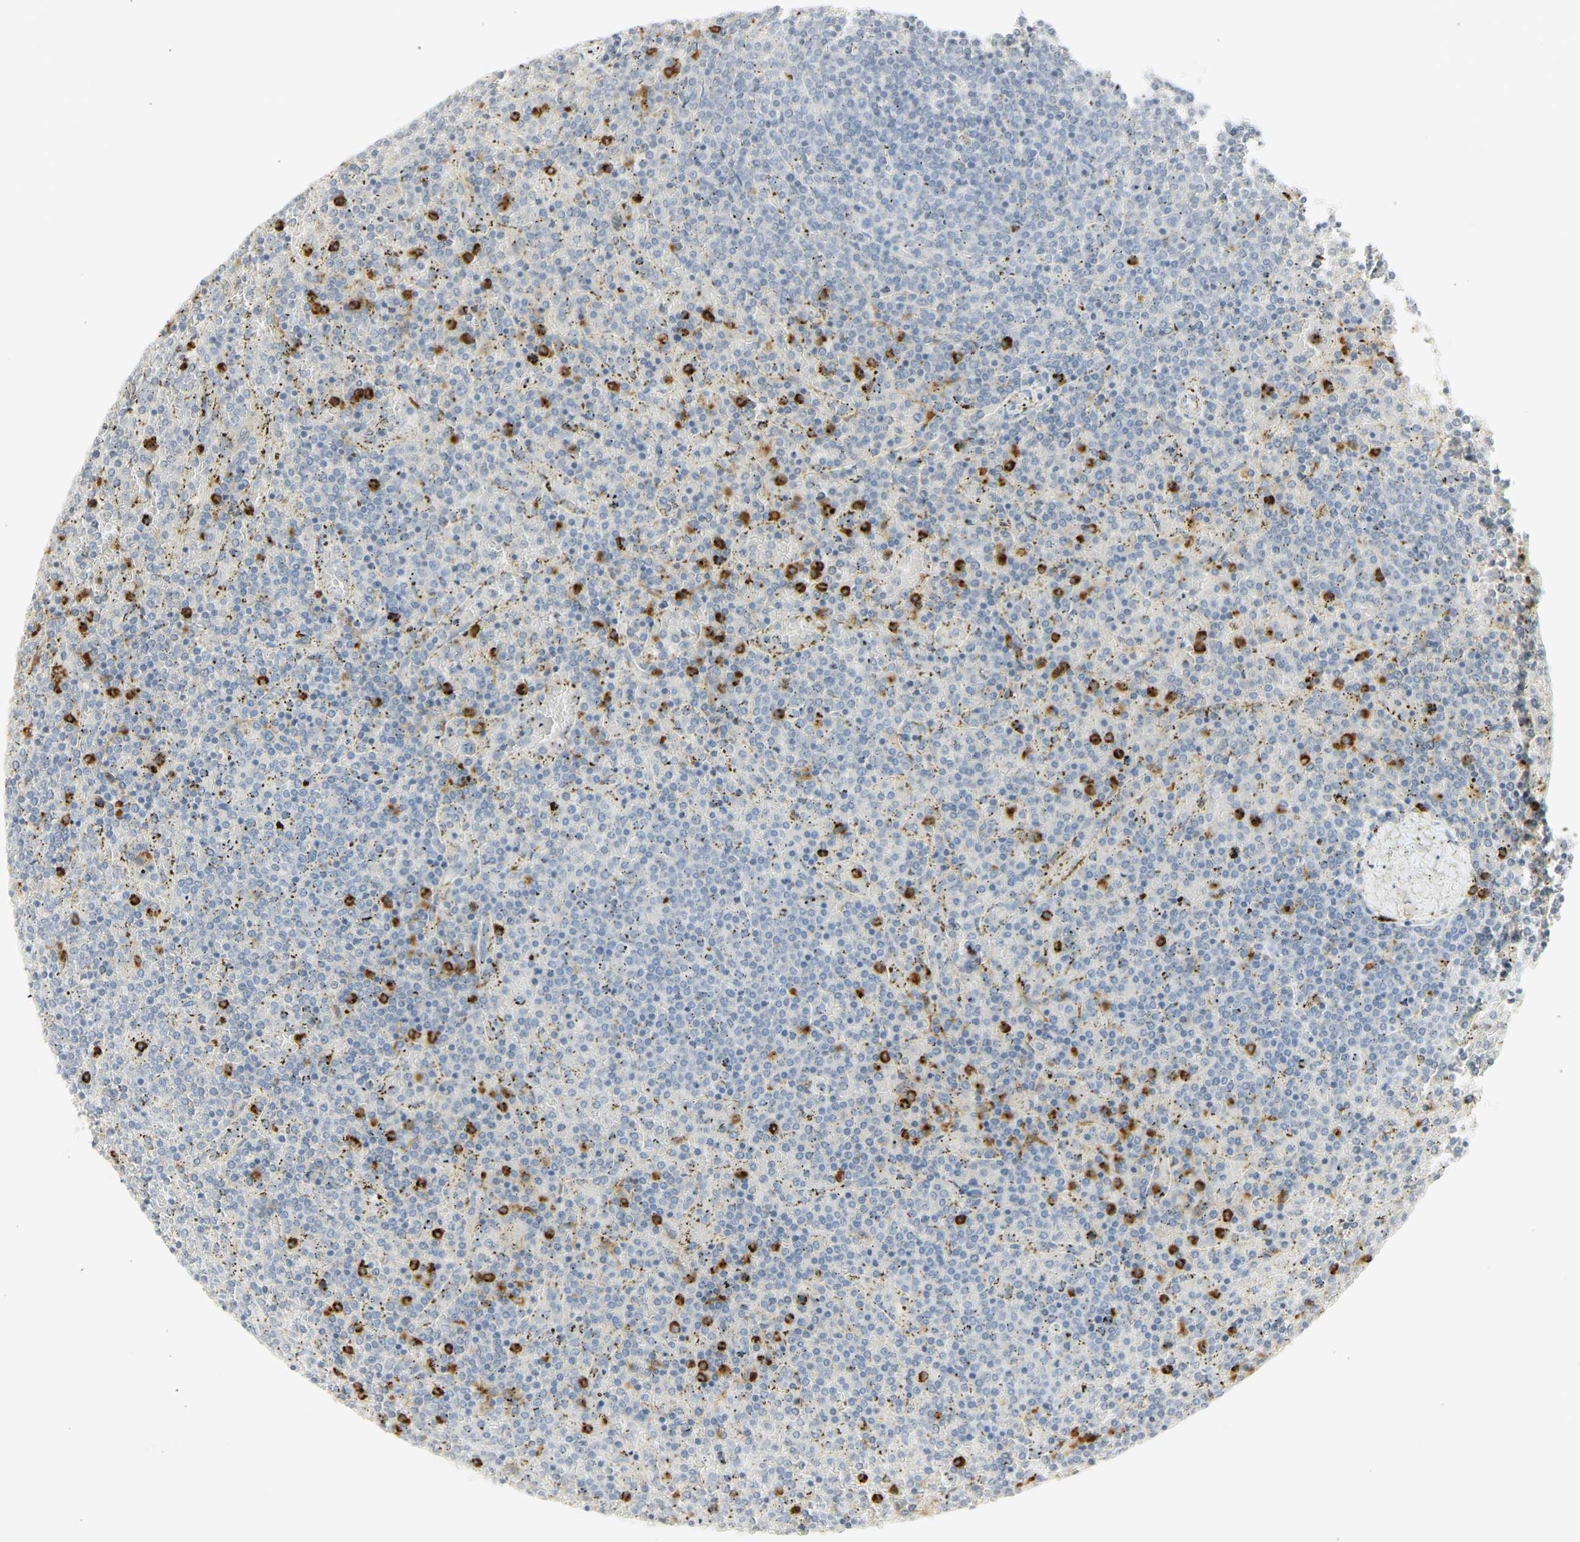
{"staining": {"intensity": "negative", "quantity": "none", "location": "none"}, "tissue": "lymphoma", "cell_type": "Tumor cells", "image_type": "cancer", "snomed": [{"axis": "morphology", "description": "Malignant lymphoma, non-Hodgkin's type, Low grade"}, {"axis": "topography", "description": "Spleen"}], "caption": "The immunohistochemistry (IHC) micrograph has no significant expression in tumor cells of low-grade malignant lymphoma, non-Hodgkin's type tissue.", "gene": "CEACAM5", "patient": {"sex": "female", "age": 77}}